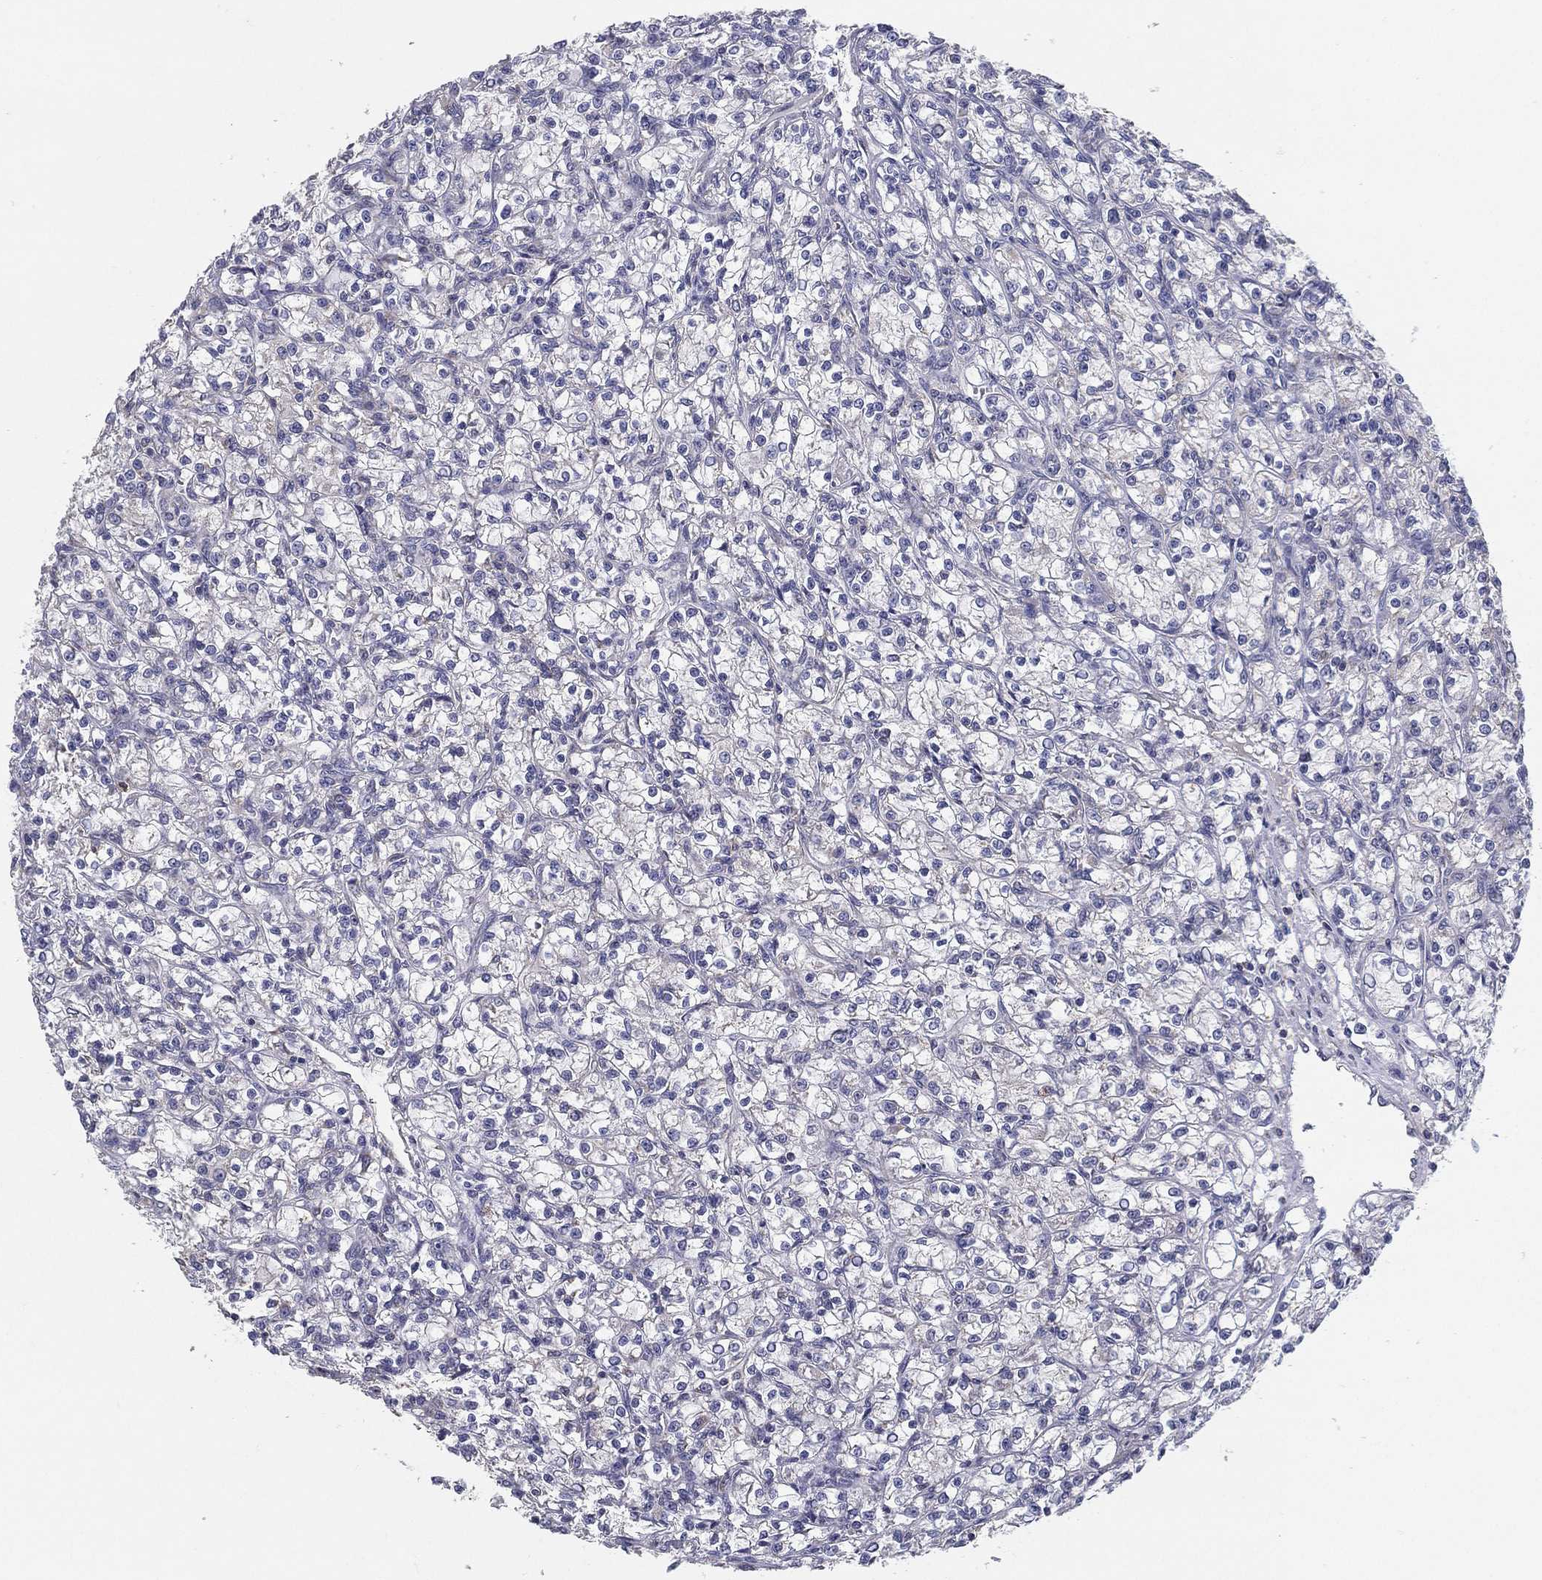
{"staining": {"intensity": "negative", "quantity": "none", "location": "none"}, "tissue": "renal cancer", "cell_type": "Tumor cells", "image_type": "cancer", "snomed": [{"axis": "morphology", "description": "Adenocarcinoma, NOS"}, {"axis": "topography", "description": "Kidney"}], "caption": "Human renal adenocarcinoma stained for a protein using immunohistochemistry demonstrates no staining in tumor cells.", "gene": "PCSK1", "patient": {"sex": "female", "age": 59}}